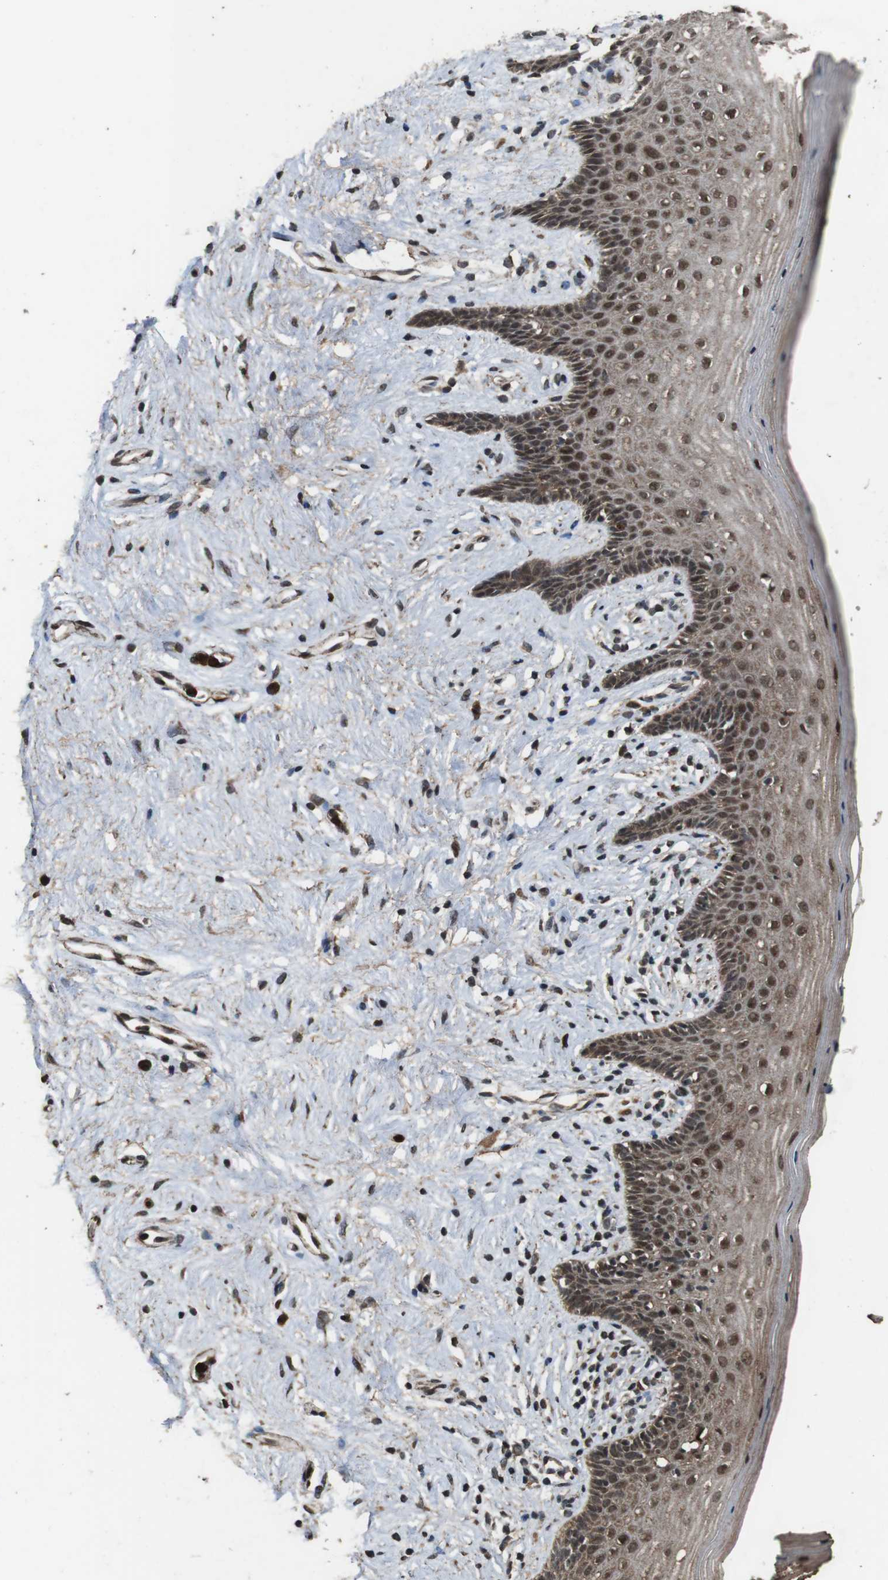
{"staining": {"intensity": "strong", "quantity": ">75%", "location": "cytoplasmic/membranous,nuclear"}, "tissue": "vagina", "cell_type": "Squamous epithelial cells", "image_type": "normal", "snomed": [{"axis": "morphology", "description": "Normal tissue, NOS"}, {"axis": "topography", "description": "Vagina"}], "caption": "Unremarkable vagina was stained to show a protein in brown. There is high levels of strong cytoplasmic/membranous,nuclear staining in about >75% of squamous epithelial cells. The protein is stained brown, and the nuclei are stained in blue (DAB (3,3'-diaminobenzidine) IHC with brightfield microscopy, high magnification).", "gene": "RRAS2", "patient": {"sex": "female", "age": 44}}